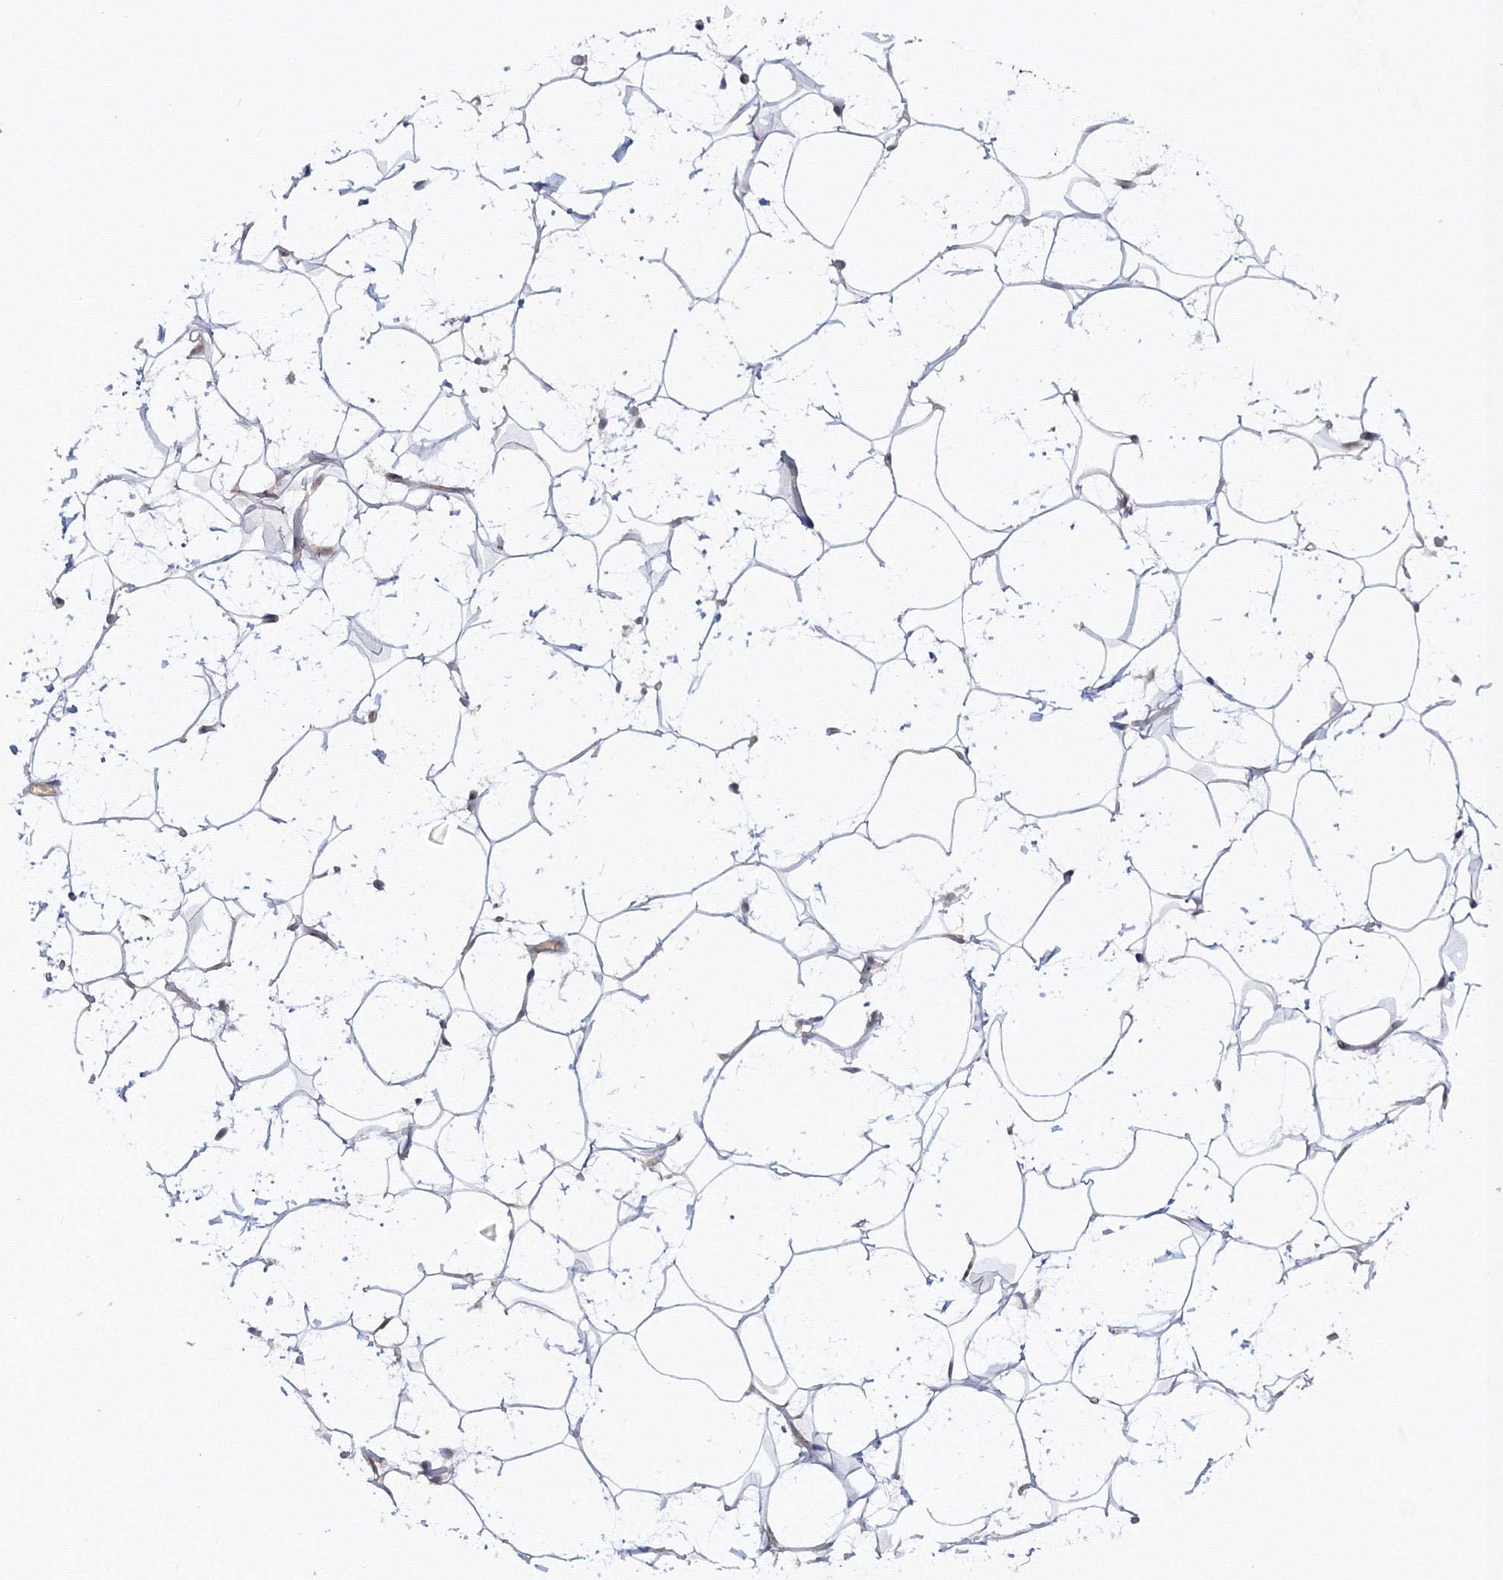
{"staining": {"intensity": "negative", "quantity": "none", "location": "none"}, "tissue": "adipose tissue", "cell_type": "Adipocytes", "image_type": "normal", "snomed": [{"axis": "morphology", "description": "Normal tissue, NOS"}, {"axis": "topography", "description": "Breast"}], "caption": "Unremarkable adipose tissue was stained to show a protein in brown. There is no significant positivity in adipocytes.", "gene": "ZFAND6", "patient": {"sex": "female", "age": 26}}